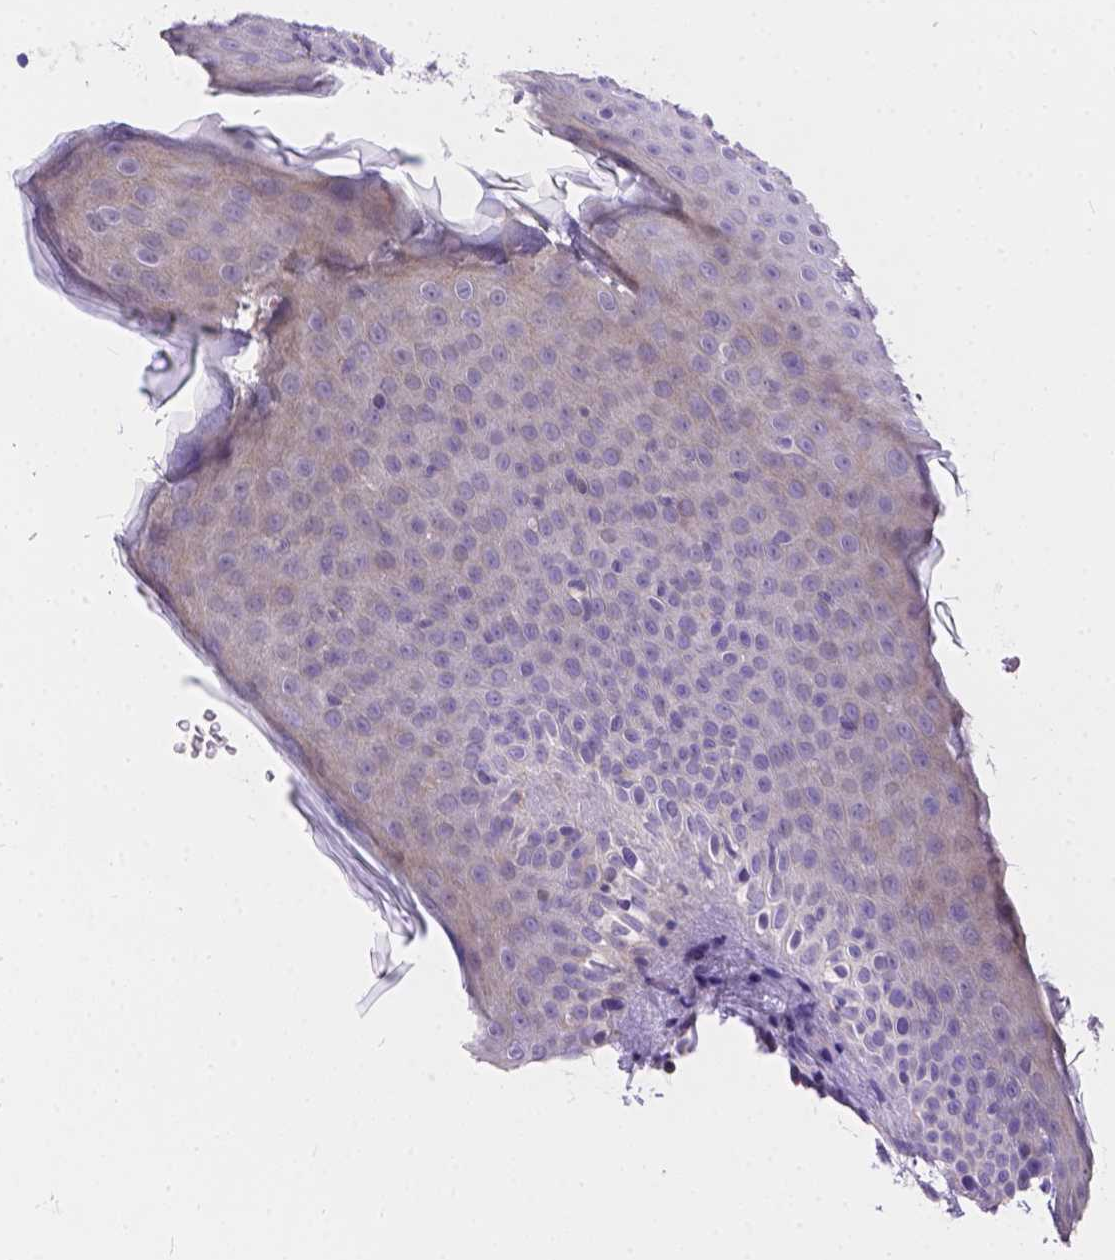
{"staining": {"intensity": "negative", "quantity": "none", "location": "none"}, "tissue": "skin cancer", "cell_type": "Tumor cells", "image_type": "cancer", "snomed": [{"axis": "morphology", "description": "Basal cell carcinoma"}, {"axis": "topography", "description": "Skin"}], "caption": "Protein analysis of skin basal cell carcinoma reveals no significant expression in tumor cells.", "gene": "DLEC1", "patient": {"sex": "female", "age": 82}}